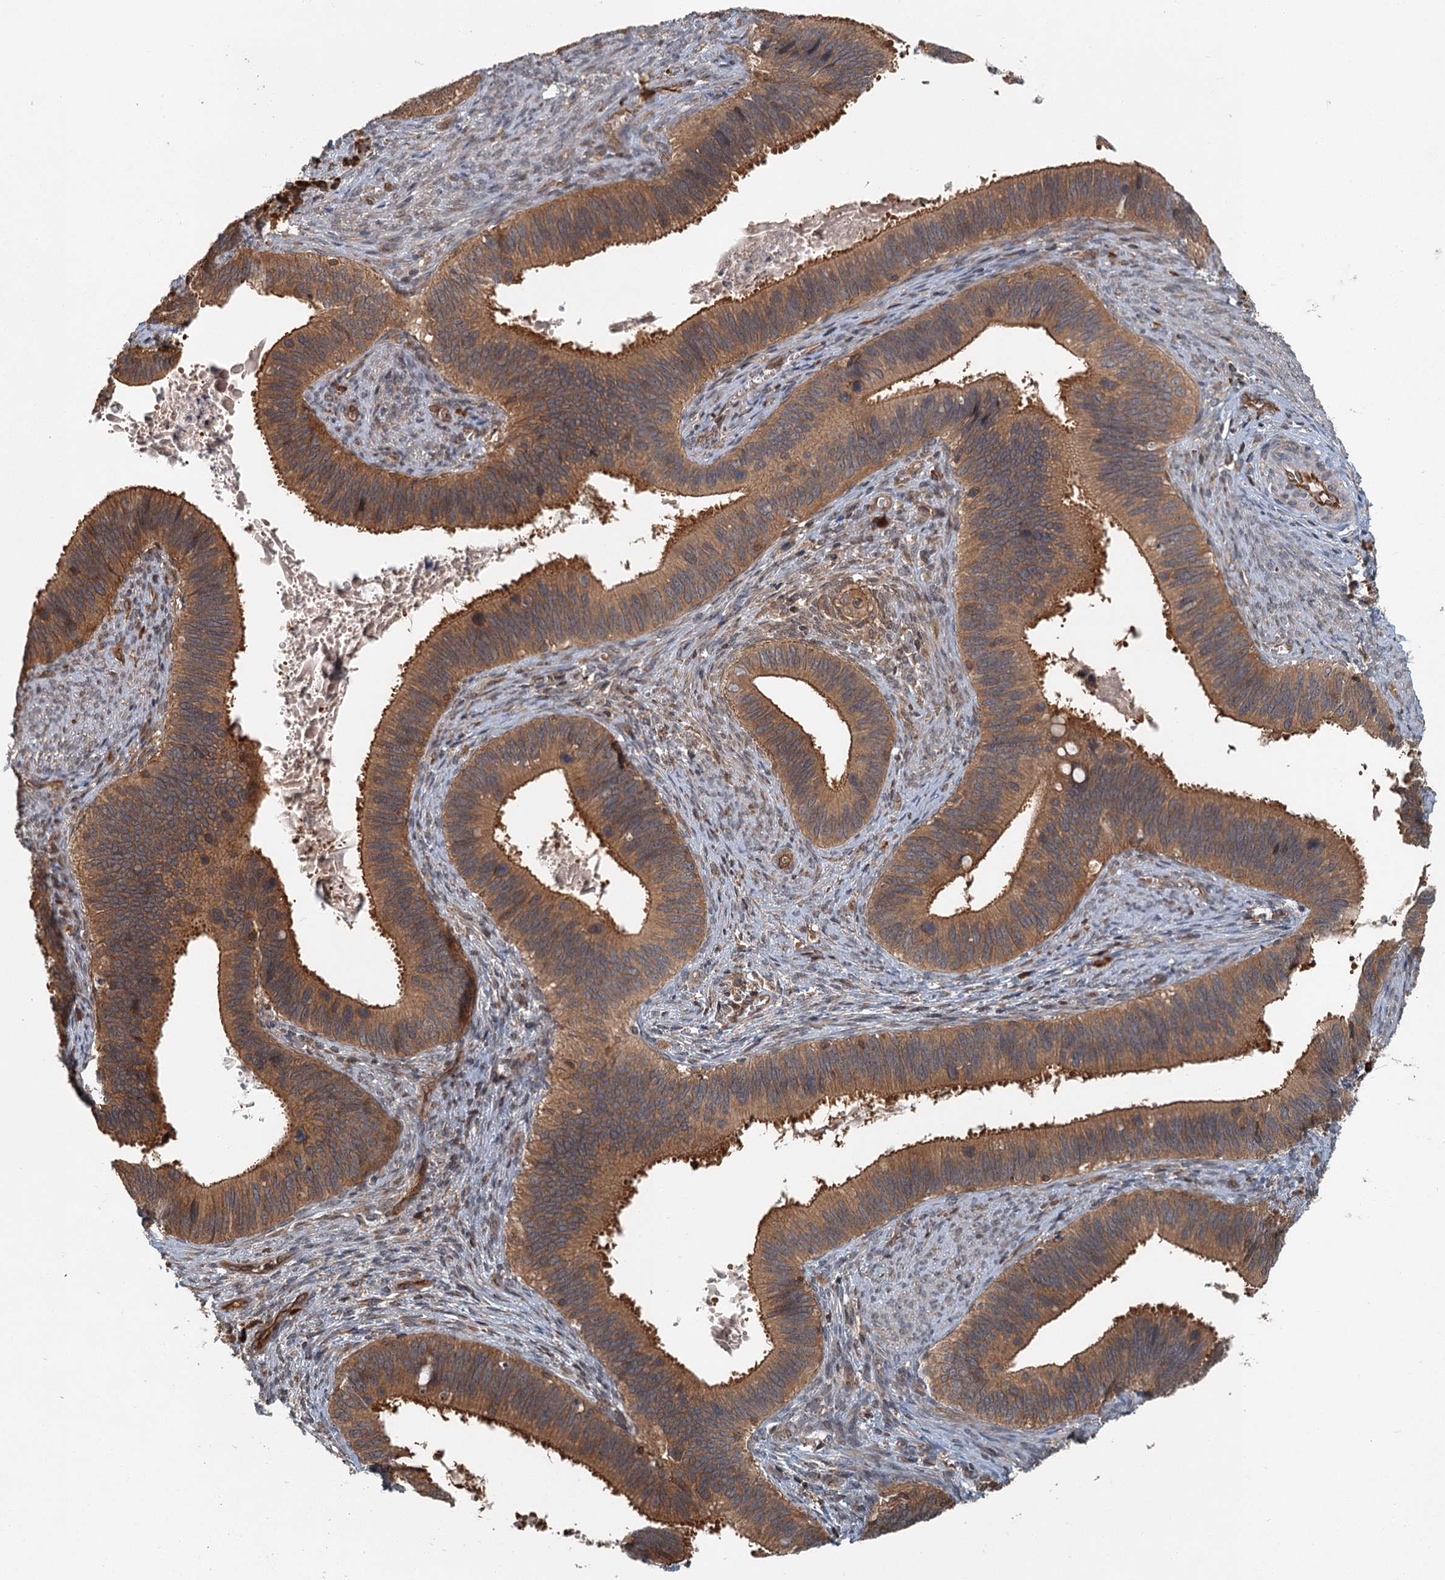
{"staining": {"intensity": "moderate", "quantity": ">75%", "location": "cytoplasmic/membranous"}, "tissue": "cervical cancer", "cell_type": "Tumor cells", "image_type": "cancer", "snomed": [{"axis": "morphology", "description": "Adenocarcinoma, NOS"}, {"axis": "topography", "description": "Cervix"}], "caption": "Brown immunohistochemical staining in adenocarcinoma (cervical) reveals moderate cytoplasmic/membranous positivity in about >75% of tumor cells. Nuclei are stained in blue.", "gene": "ZNF527", "patient": {"sex": "female", "age": 42}}